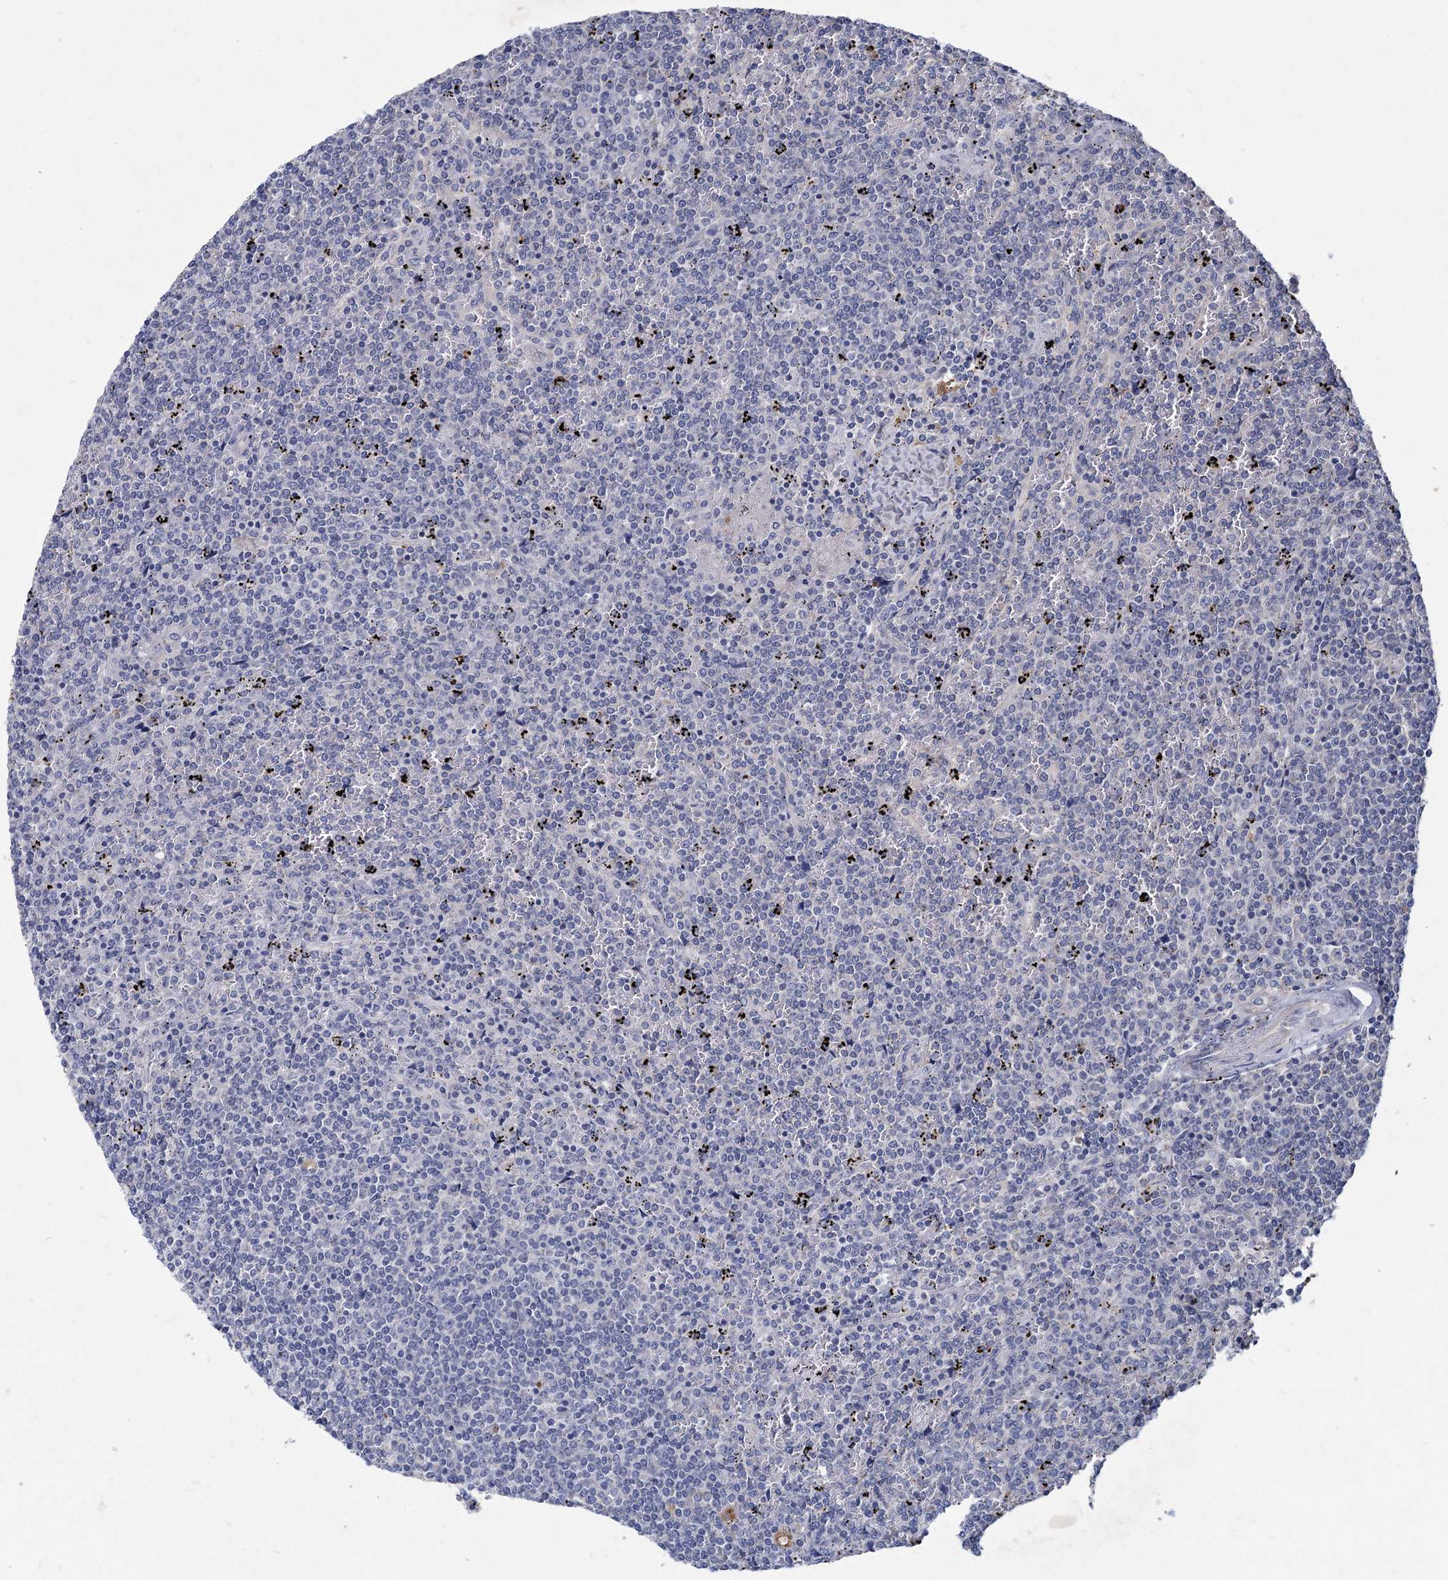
{"staining": {"intensity": "negative", "quantity": "none", "location": "none"}, "tissue": "lymphoma", "cell_type": "Tumor cells", "image_type": "cancer", "snomed": [{"axis": "morphology", "description": "Malignant lymphoma, non-Hodgkin's type, Low grade"}, {"axis": "topography", "description": "Spleen"}], "caption": "DAB (3,3'-diaminobenzidine) immunohistochemical staining of malignant lymphoma, non-Hodgkin's type (low-grade) shows no significant staining in tumor cells.", "gene": "HES2", "patient": {"sex": "female", "age": 19}}